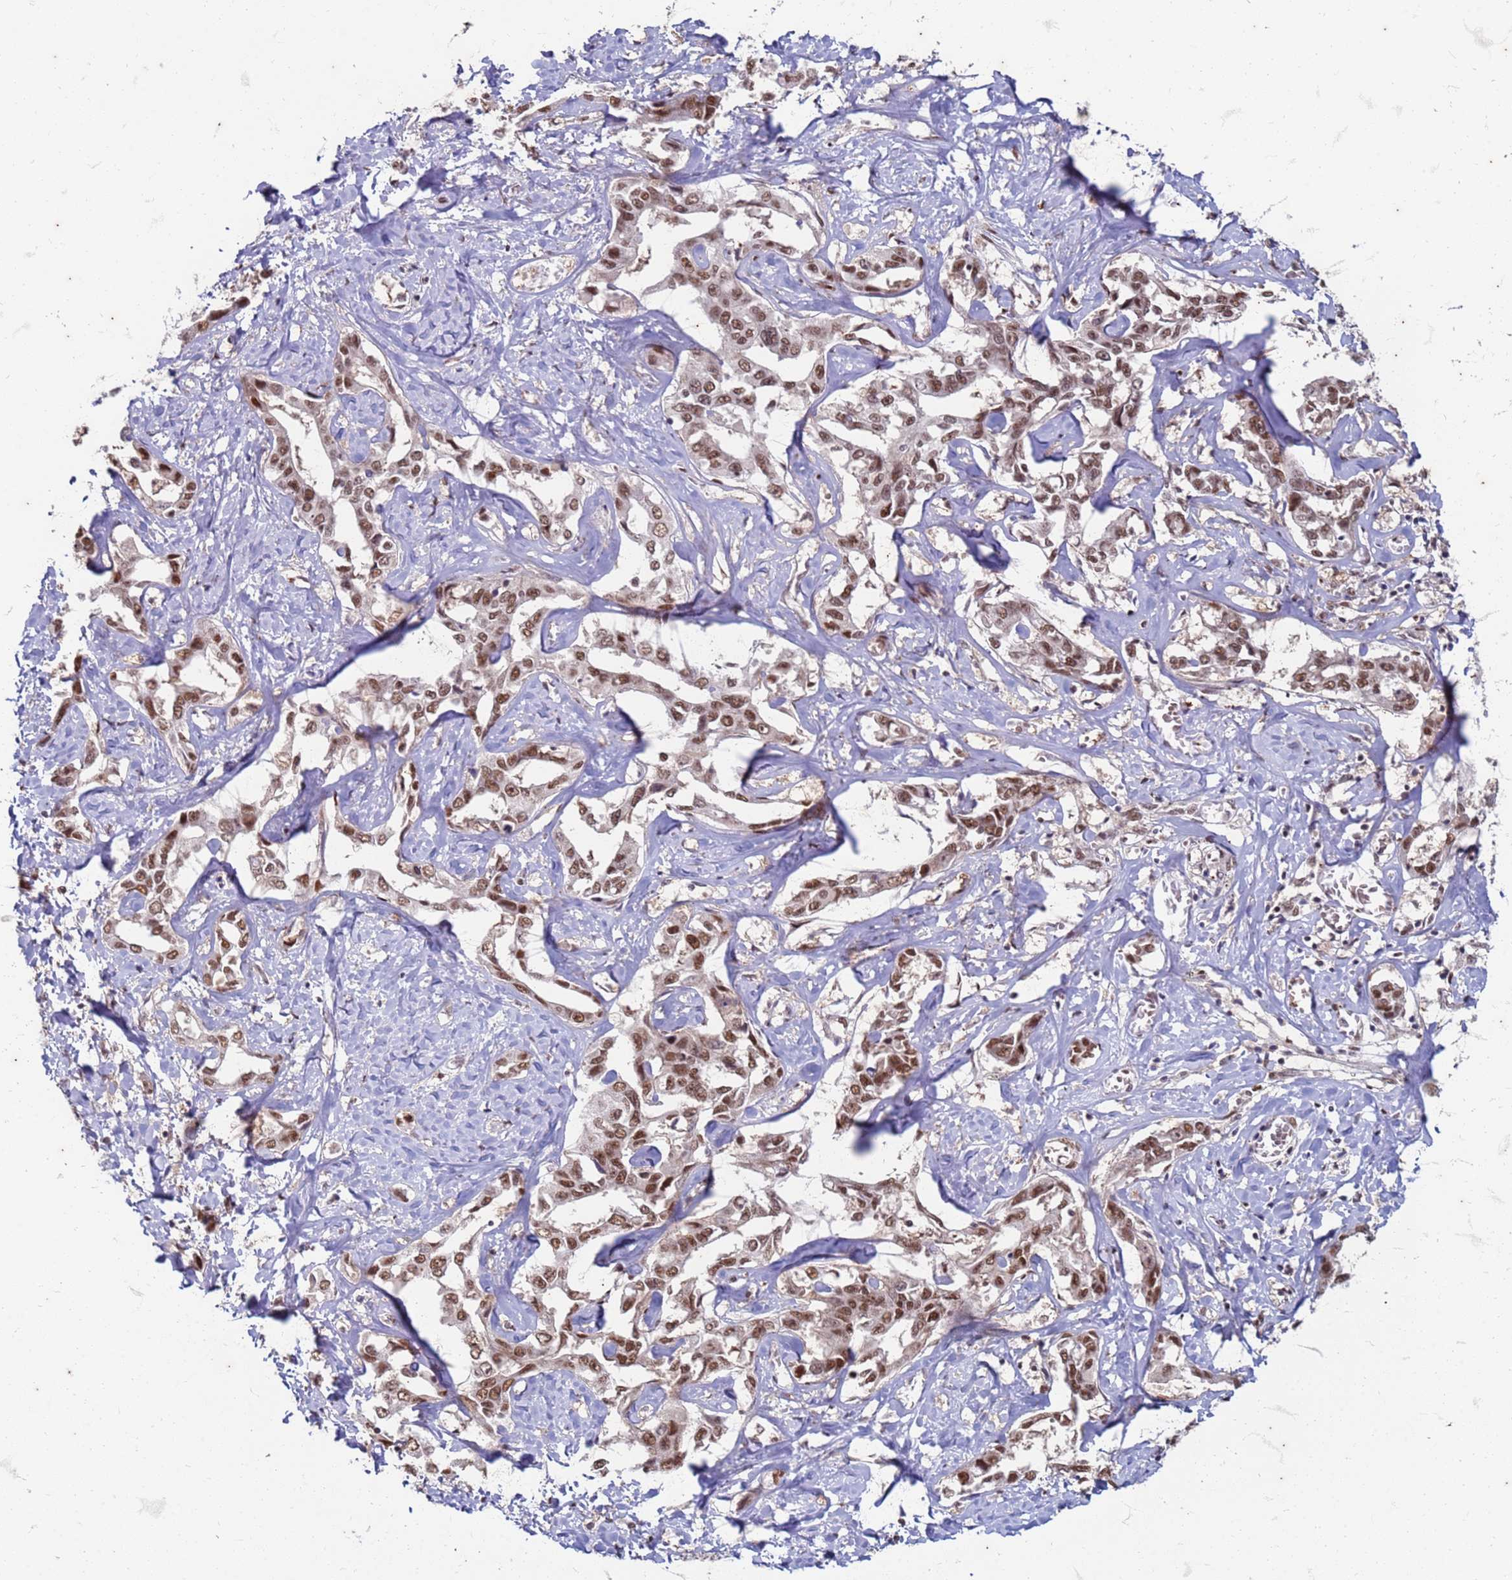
{"staining": {"intensity": "moderate", "quantity": ">75%", "location": "nuclear"}, "tissue": "liver cancer", "cell_type": "Tumor cells", "image_type": "cancer", "snomed": [{"axis": "morphology", "description": "Cholangiocarcinoma"}, {"axis": "topography", "description": "Liver"}], "caption": "Liver cancer (cholangiocarcinoma) was stained to show a protein in brown. There is medium levels of moderate nuclear positivity in approximately >75% of tumor cells.", "gene": "TRMT6", "patient": {"sex": "male", "age": 59}}